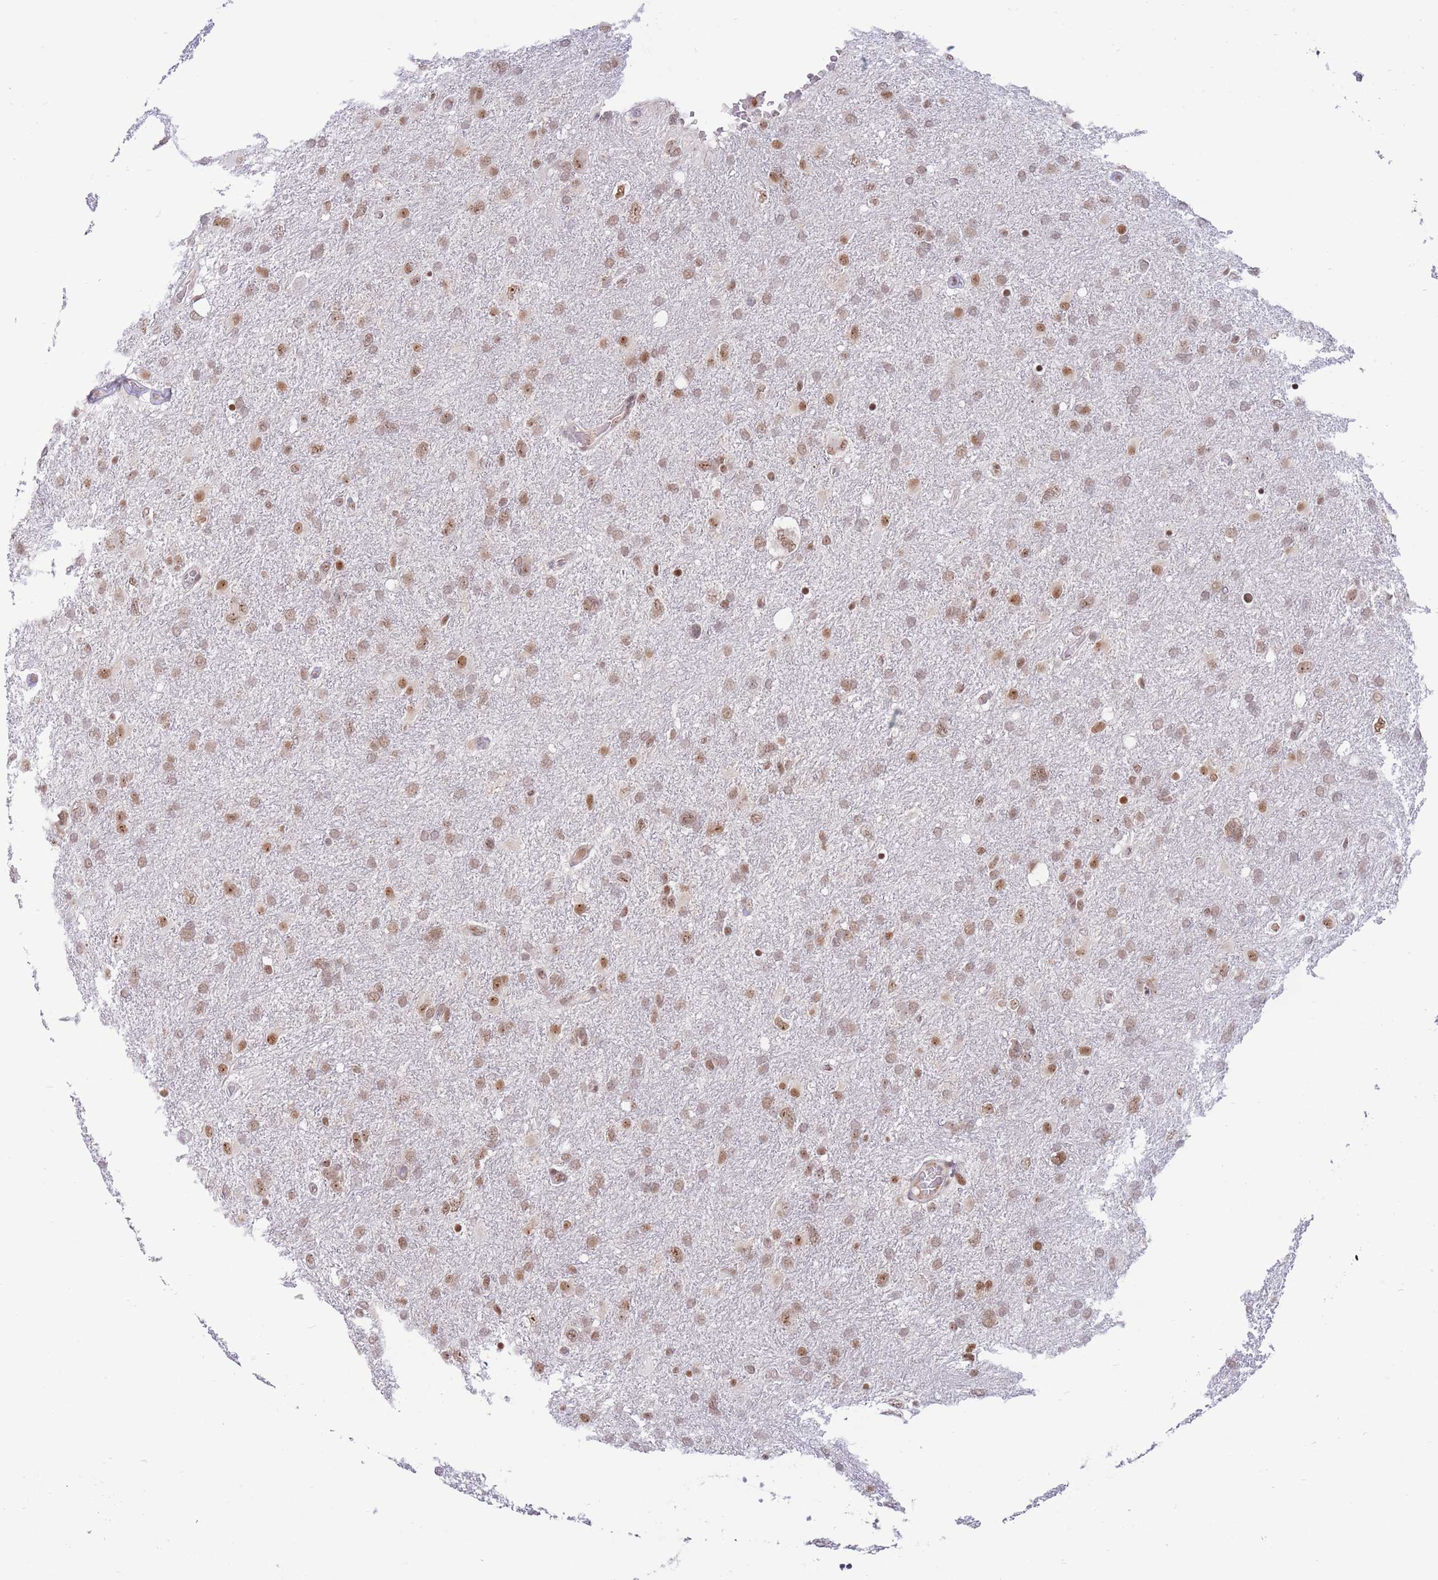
{"staining": {"intensity": "moderate", "quantity": ">75%", "location": "nuclear"}, "tissue": "glioma", "cell_type": "Tumor cells", "image_type": "cancer", "snomed": [{"axis": "morphology", "description": "Glioma, malignant, High grade"}, {"axis": "topography", "description": "Brain"}], "caption": "A brown stain labels moderate nuclear staining of a protein in malignant high-grade glioma tumor cells. (DAB IHC, brown staining for protein, blue staining for nuclei).", "gene": "TARBP2", "patient": {"sex": "male", "age": 61}}